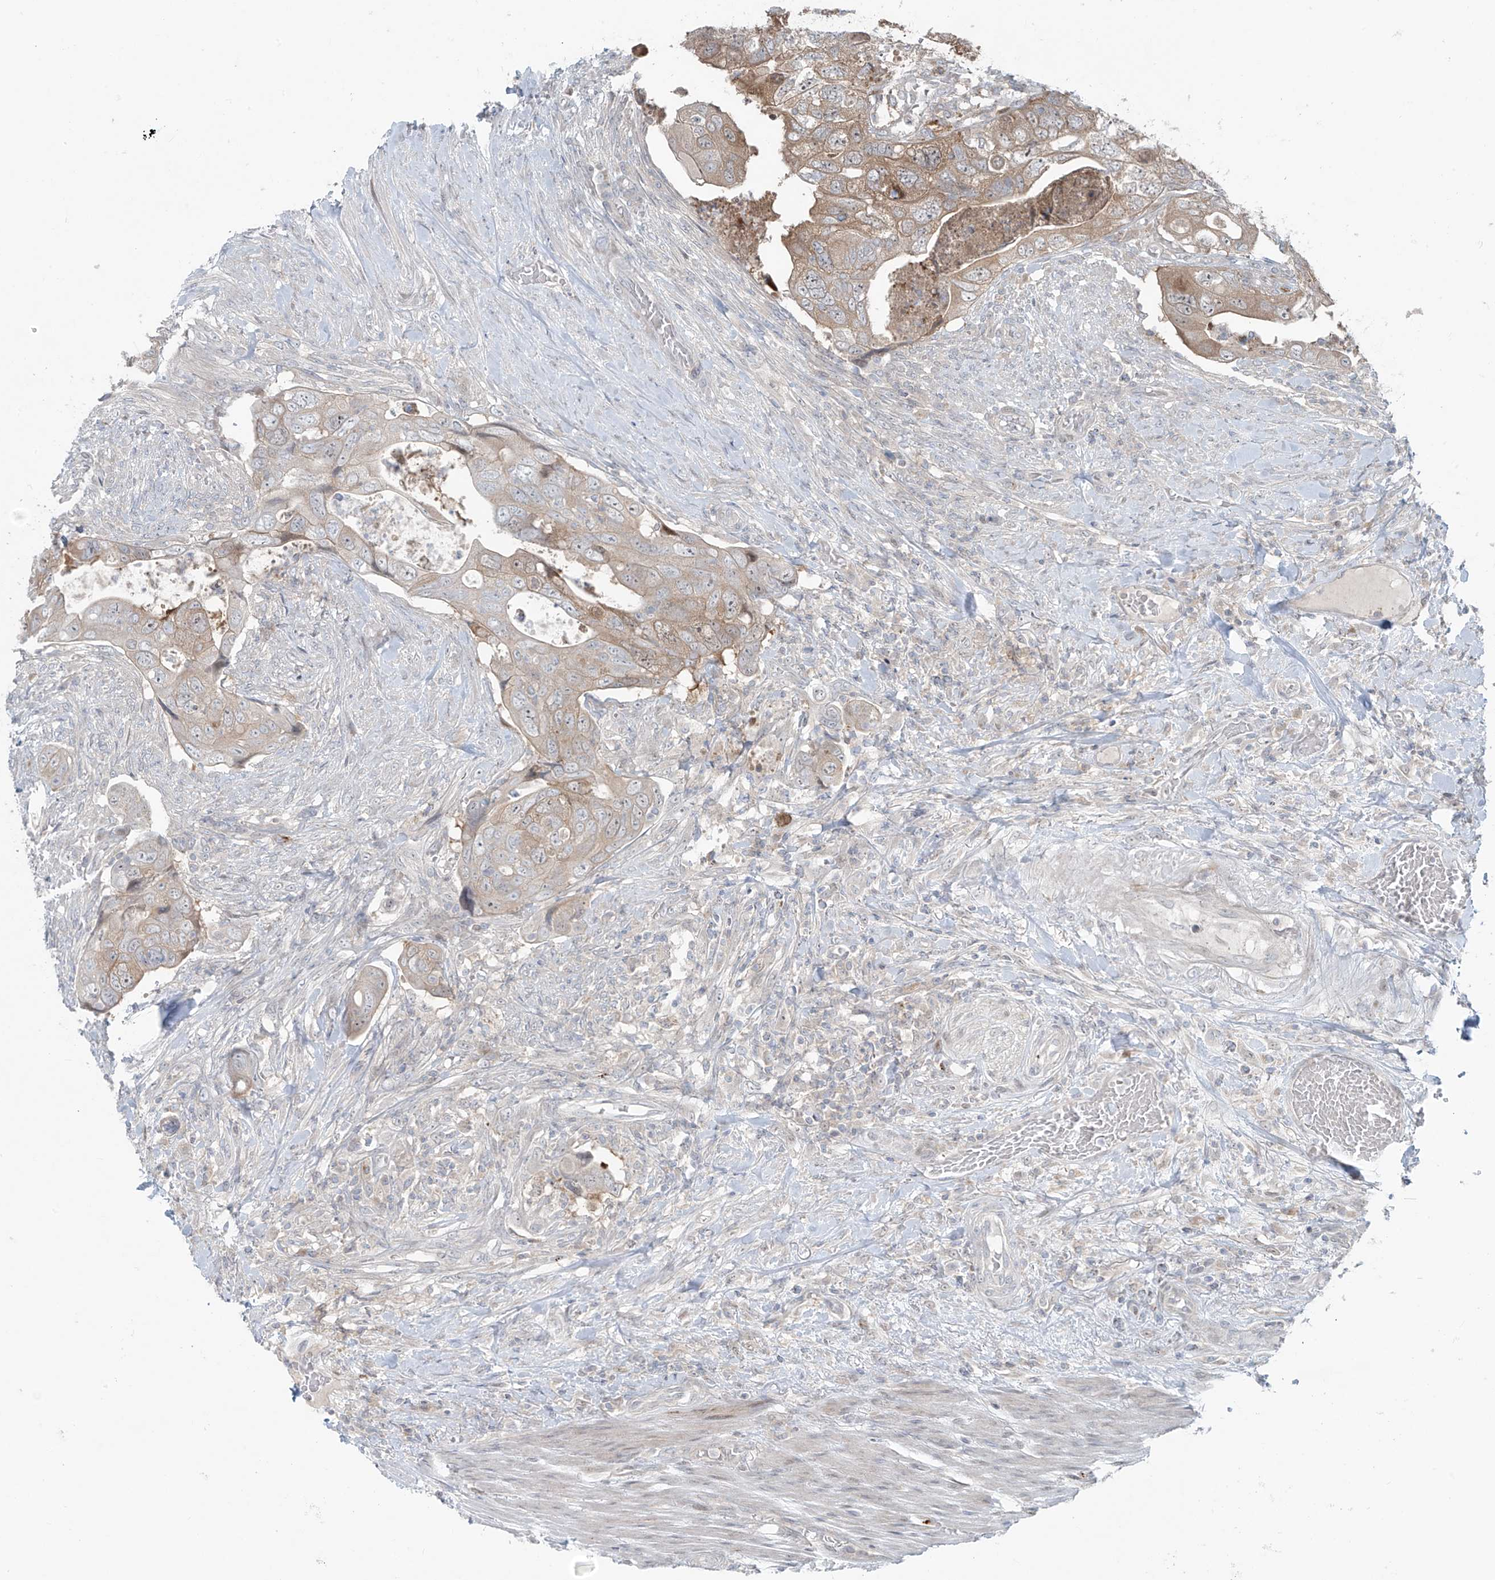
{"staining": {"intensity": "weak", "quantity": "25%-75%", "location": "cytoplasmic/membranous"}, "tissue": "colorectal cancer", "cell_type": "Tumor cells", "image_type": "cancer", "snomed": [{"axis": "morphology", "description": "Adenocarcinoma, NOS"}, {"axis": "topography", "description": "Rectum"}], "caption": "Human colorectal cancer stained with a brown dye demonstrates weak cytoplasmic/membranous positive positivity in approximately 25%-75% of tumor cells.", "gene": "PPAT", "patient": {"sex": "male", "age": 63}}